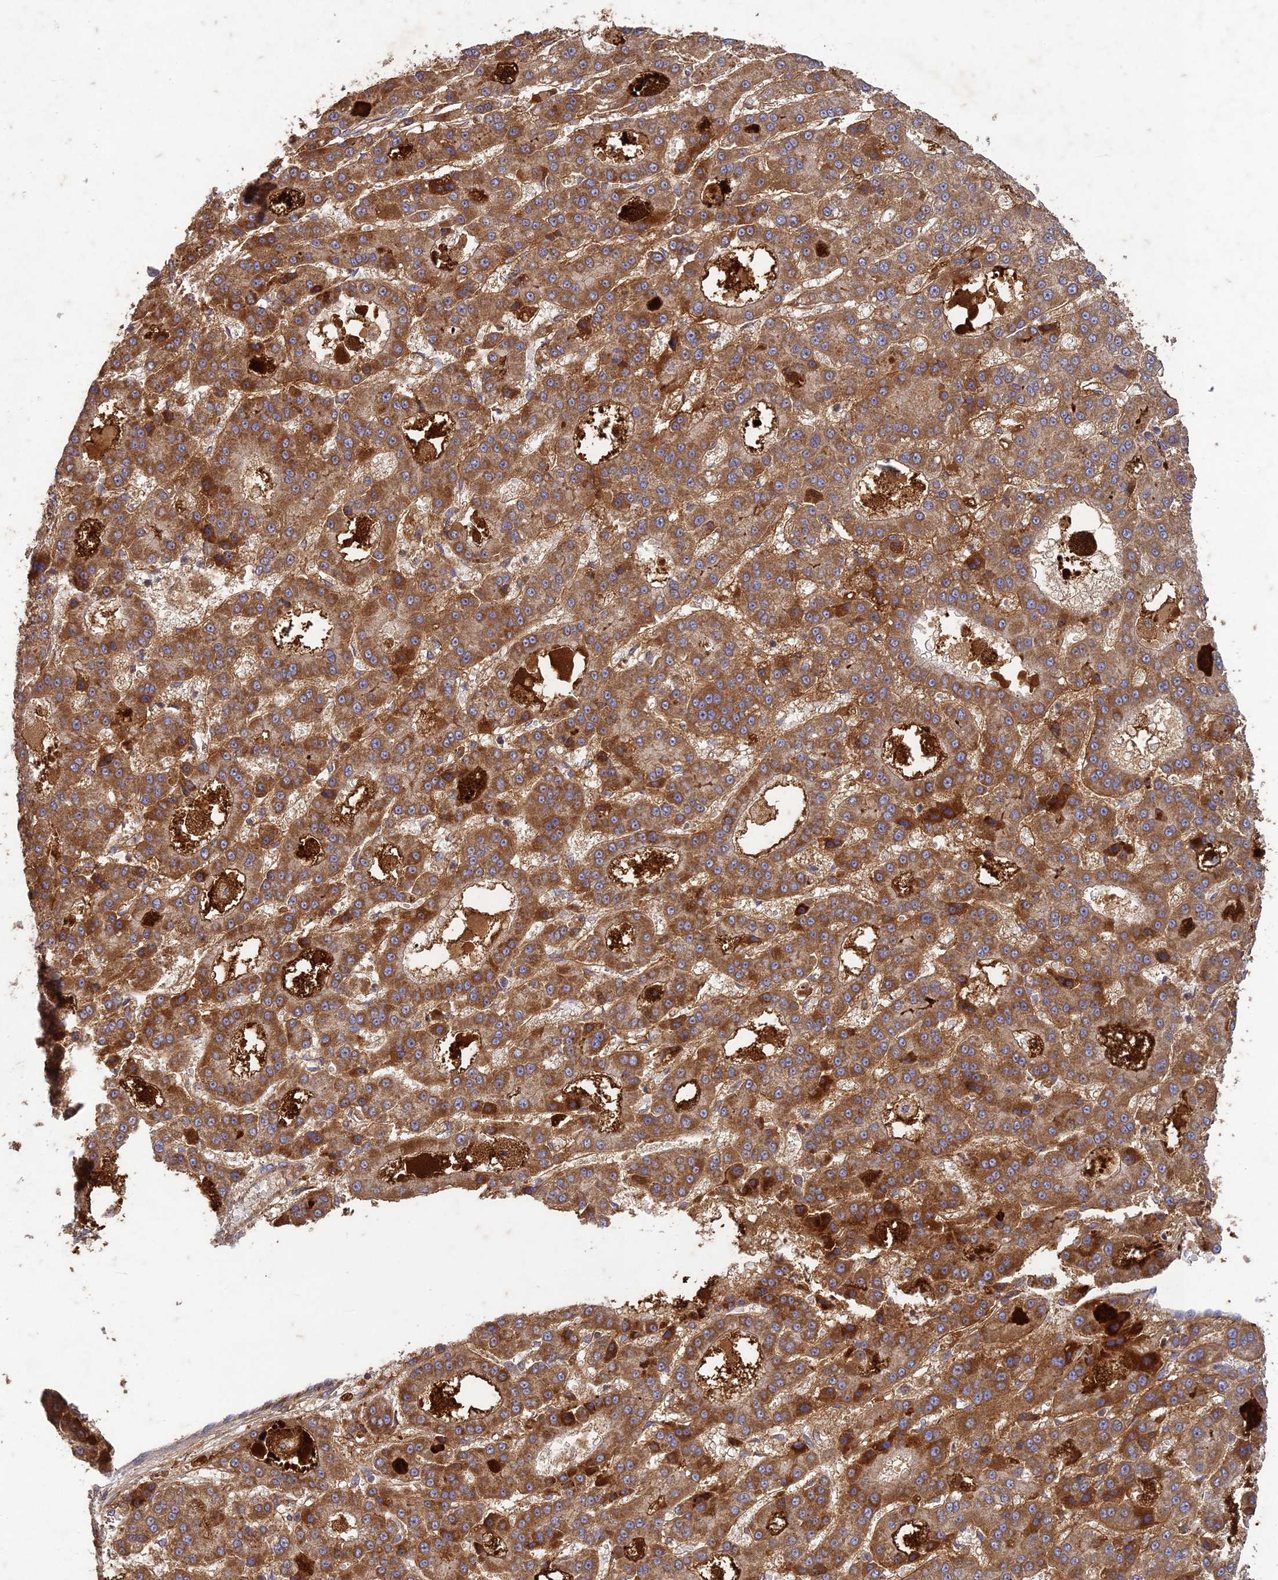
{"staining": {"intensity": "strong", "quantity": ">75%", "location": "cytoplasmic/membranous"}, "tissue": "liver cancer", "cell_type": "Tumor cells", "image_type": "cancer", "snomed": [{"axis": "morphology", "description": "Carcinoma, Hepatocellular, NOS"}, {"axis": "topography", "description": "Liver"}], "caption": "Hepatocellular carcinoma (liver) stained for a protein displays strong cytoplasmic/membranous positivity in tumor cells. Nuclei are stained in blue.", "gene": "TCF25", "patient": {"sex": "male", "age": 70}}